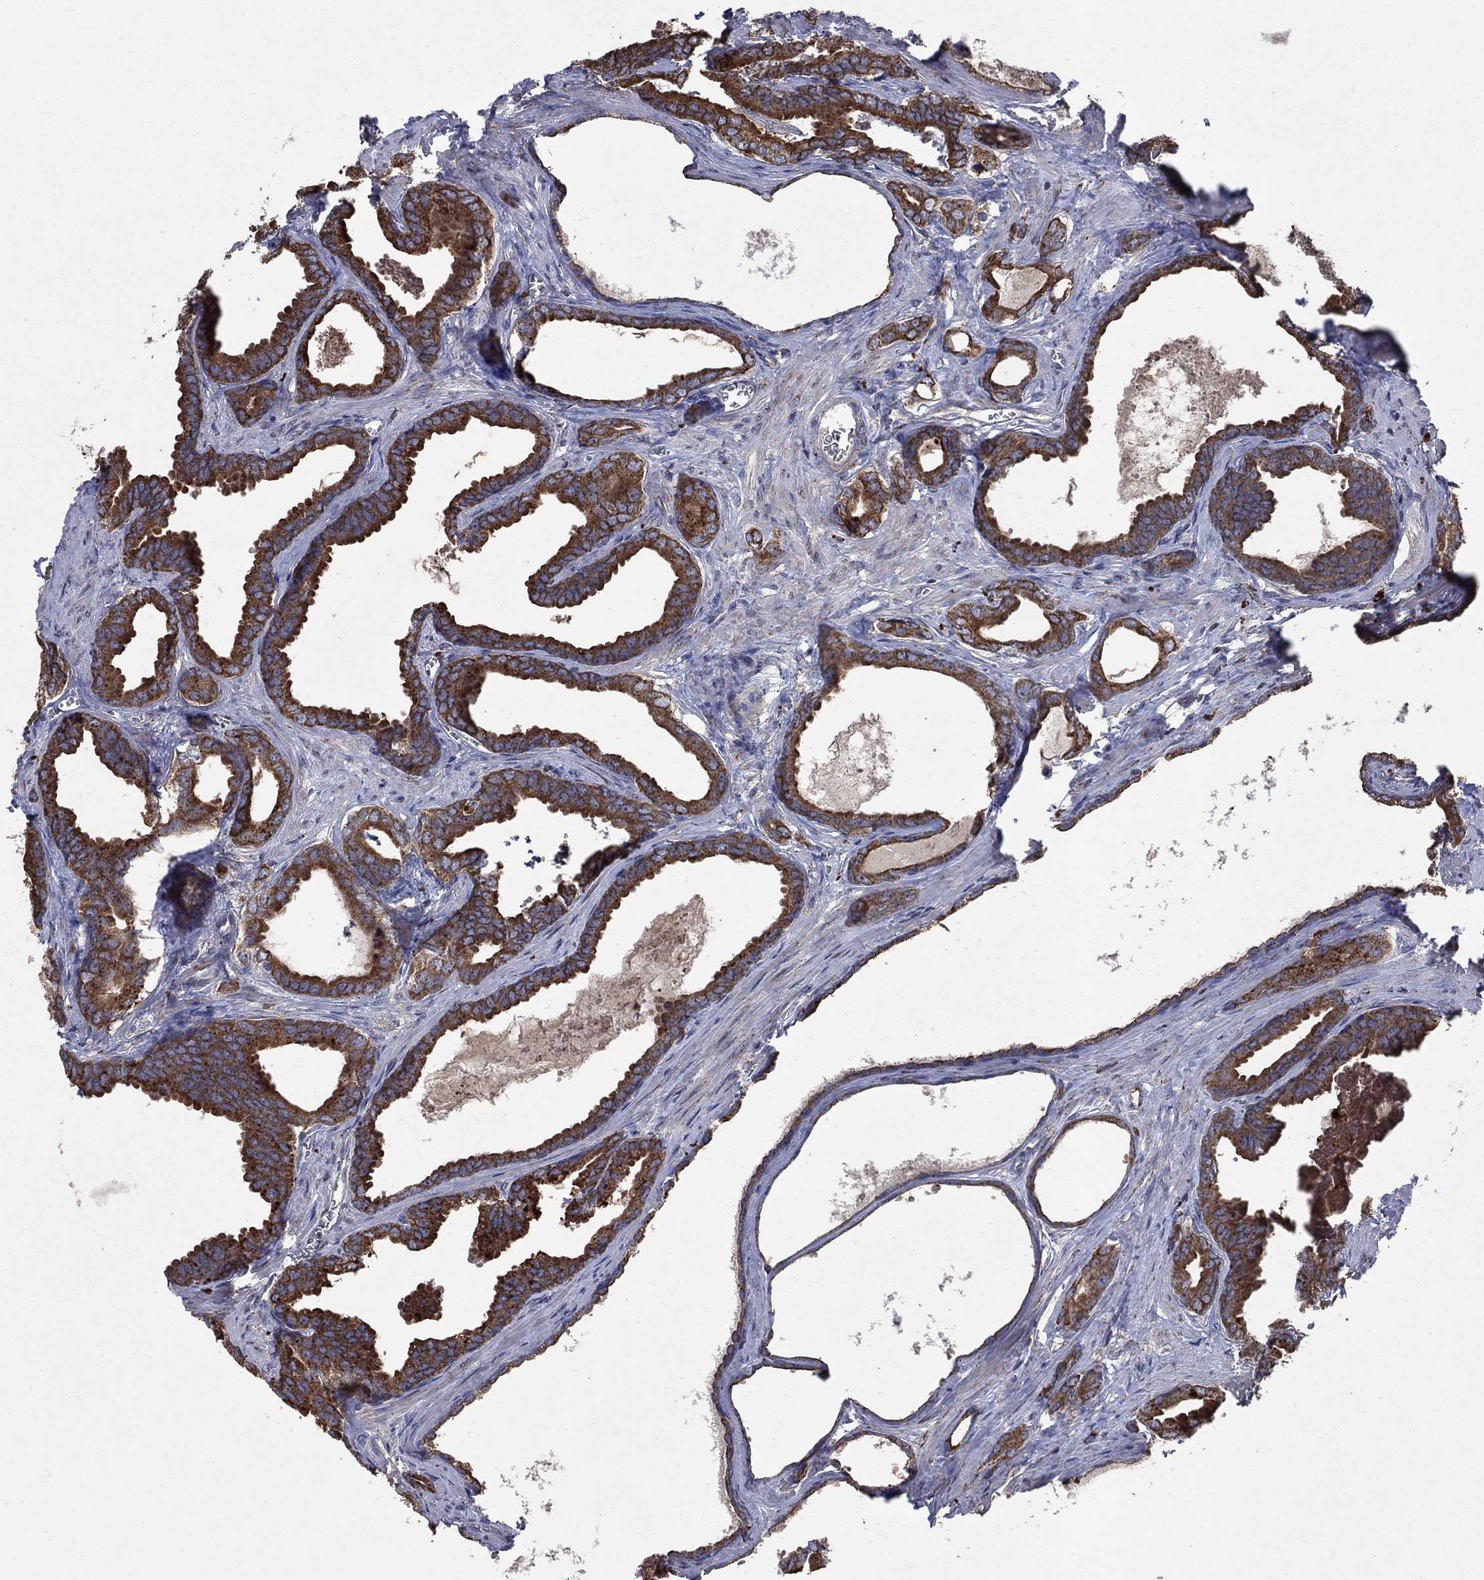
{"staining": {"intensity": "strong", "quantity": ">75%", "location": "cytoplasmic/membranous"}, "tissue": "prostate cancer", "cell_type": "Tumor cells", "image_type": "cancer", "snomed": [{"axis": "morphology", "description": "Adenocarcinoma, NOS"}, {"axis": "topography", "description": "Prostate"}], "caption": "Prostate adenocarcinoma stained with a protein marker reveals strong staining in tumor cells.", "gene": "DPH1", "patient": {"sex": "male", "age": 66}}